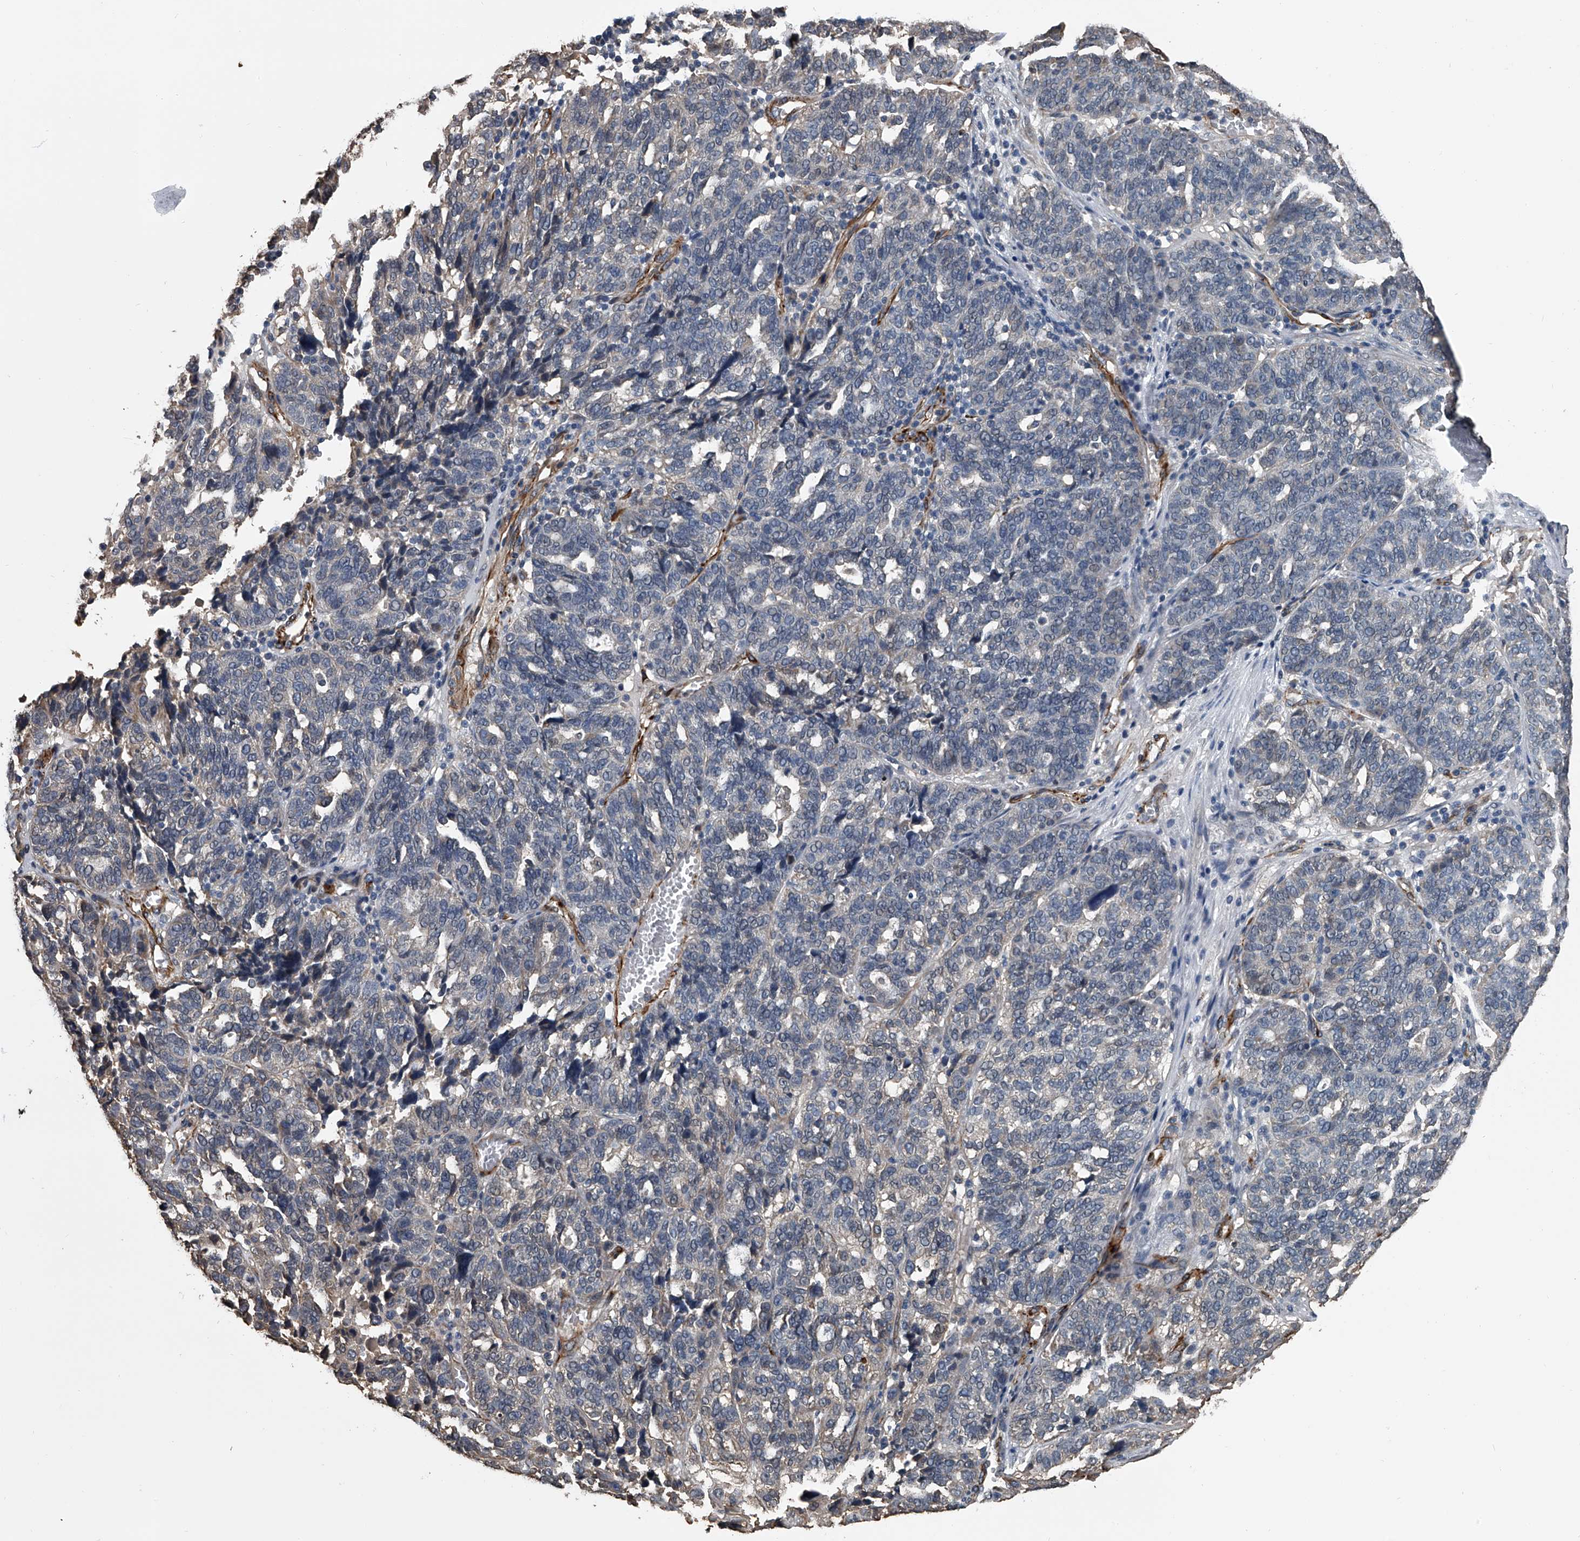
{"staining": {"intensity": "weak", "quantity": "<25%", "location": "cytoplasmic/membranous"}, "tissue": "ovarian cancer", "cell_type": "Tumor cells", "image_type": "cancer", "snomed": [{"axis": "morphology", "description": "Cystadenocarcinoma, serous, NOS"}, {"axis": "topography", "description": "Ovary"}], "caption": "Tumor cells show no significant protein expression in ovarian cancer (serous cystadenocarcinoma).", "gene": "LDLRAD2", "patient": {"sex": "female", "age": 59}}